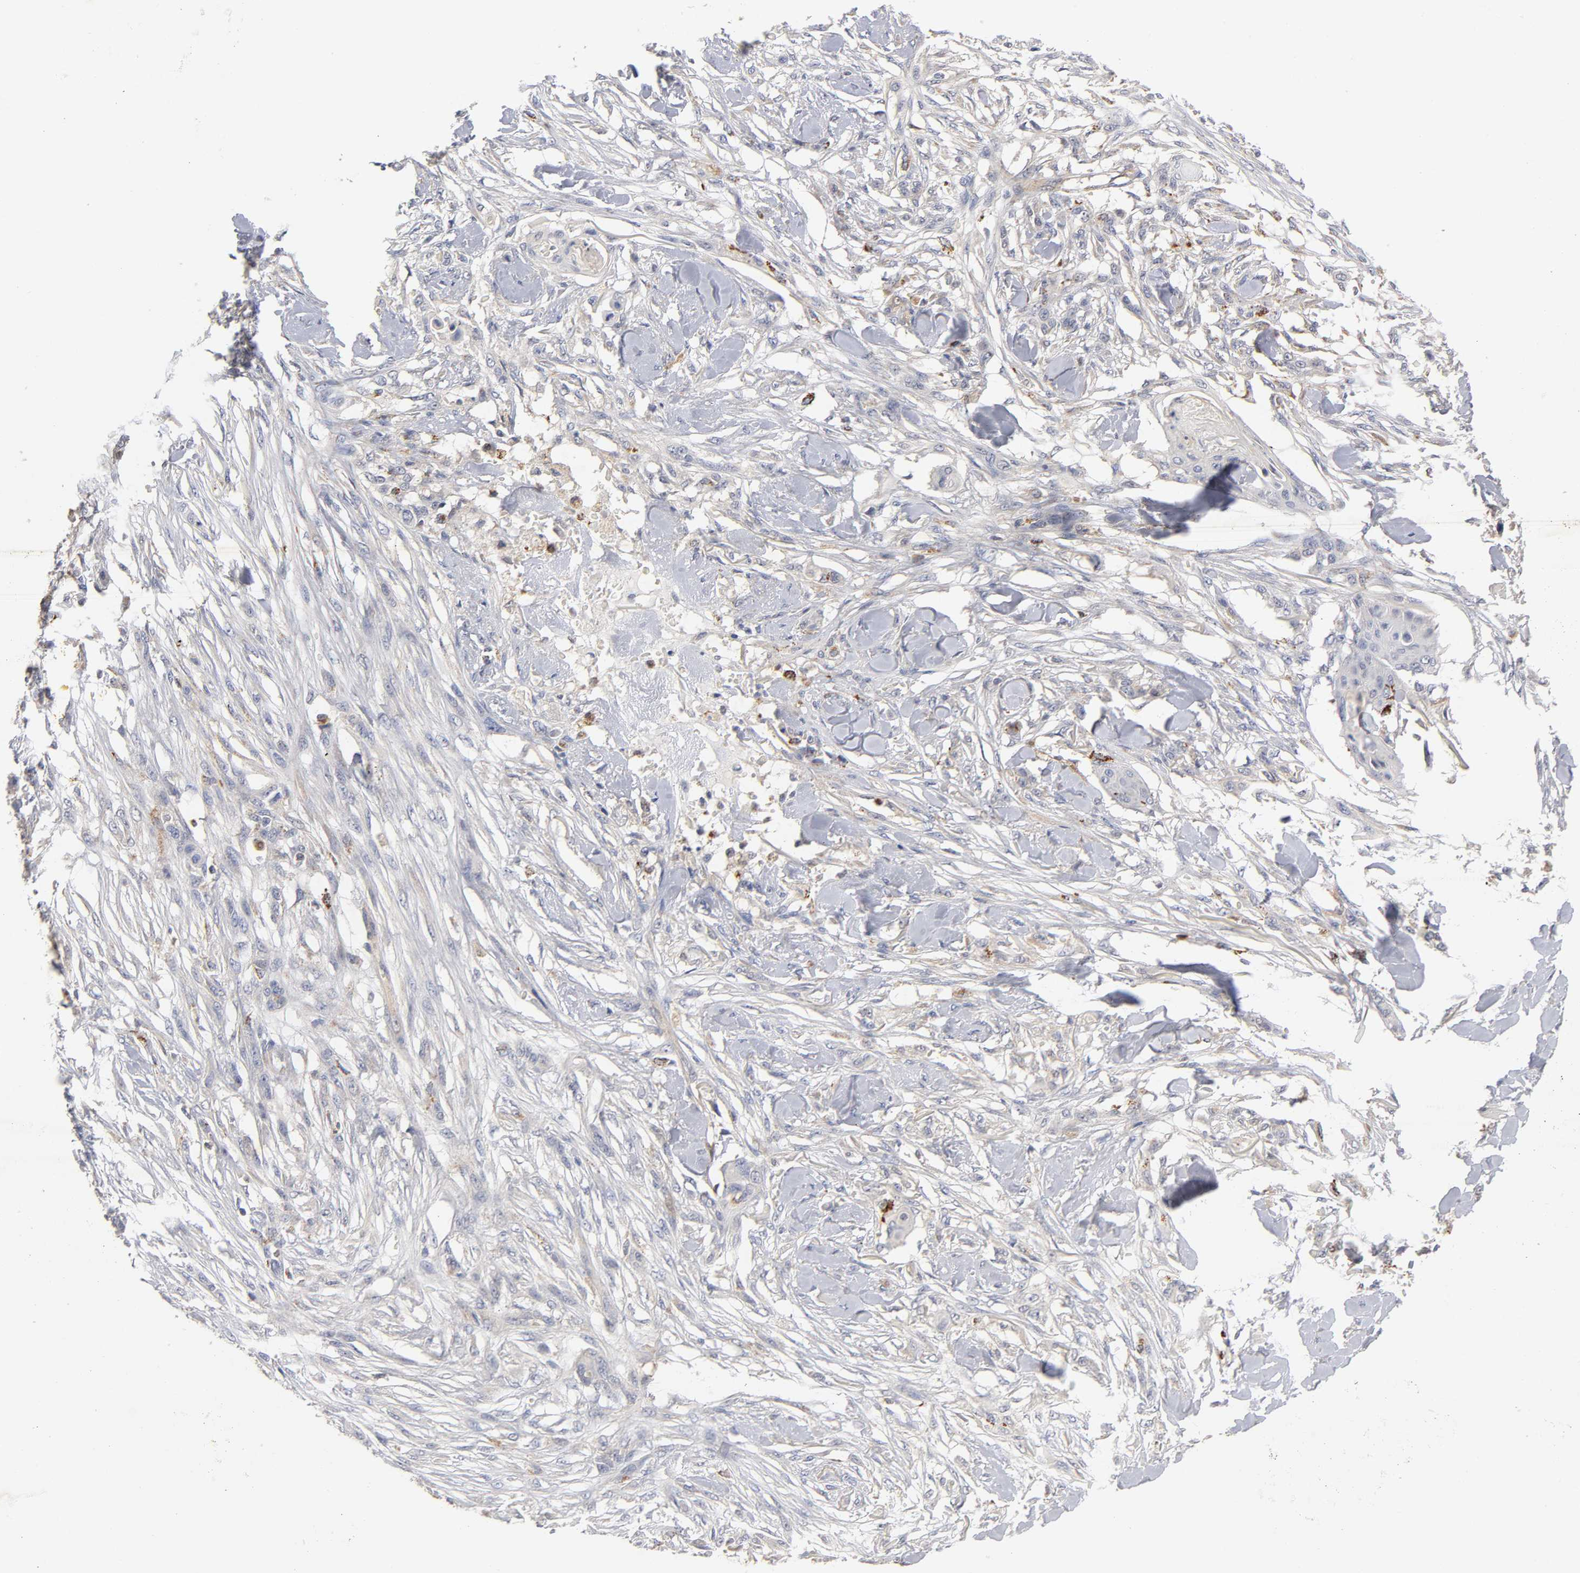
{"staining": {"intensity": "weak", "quantity": "<25%", "location": "cytoplasmic/membranous"}, "tissue": "skin cancer", "cell_type": "Tumor cells", "image_type": "cancer", "snomed": [{"axis": "morphology", "description": "Normal tissue, NOS"}, {"axis": "morphology", "description": "Squamous cell carcinoma, NOS"}, {"axis": "topography", "description": "Skin"}], "caption": "High power microscopy histopathology image of an immunohistochemistry image of squamous cell carcinoma (skin), revealing no significant positivity in tumor cells.", "gene": "ISG15", "patient": {"sex": "female", "age": 59}}